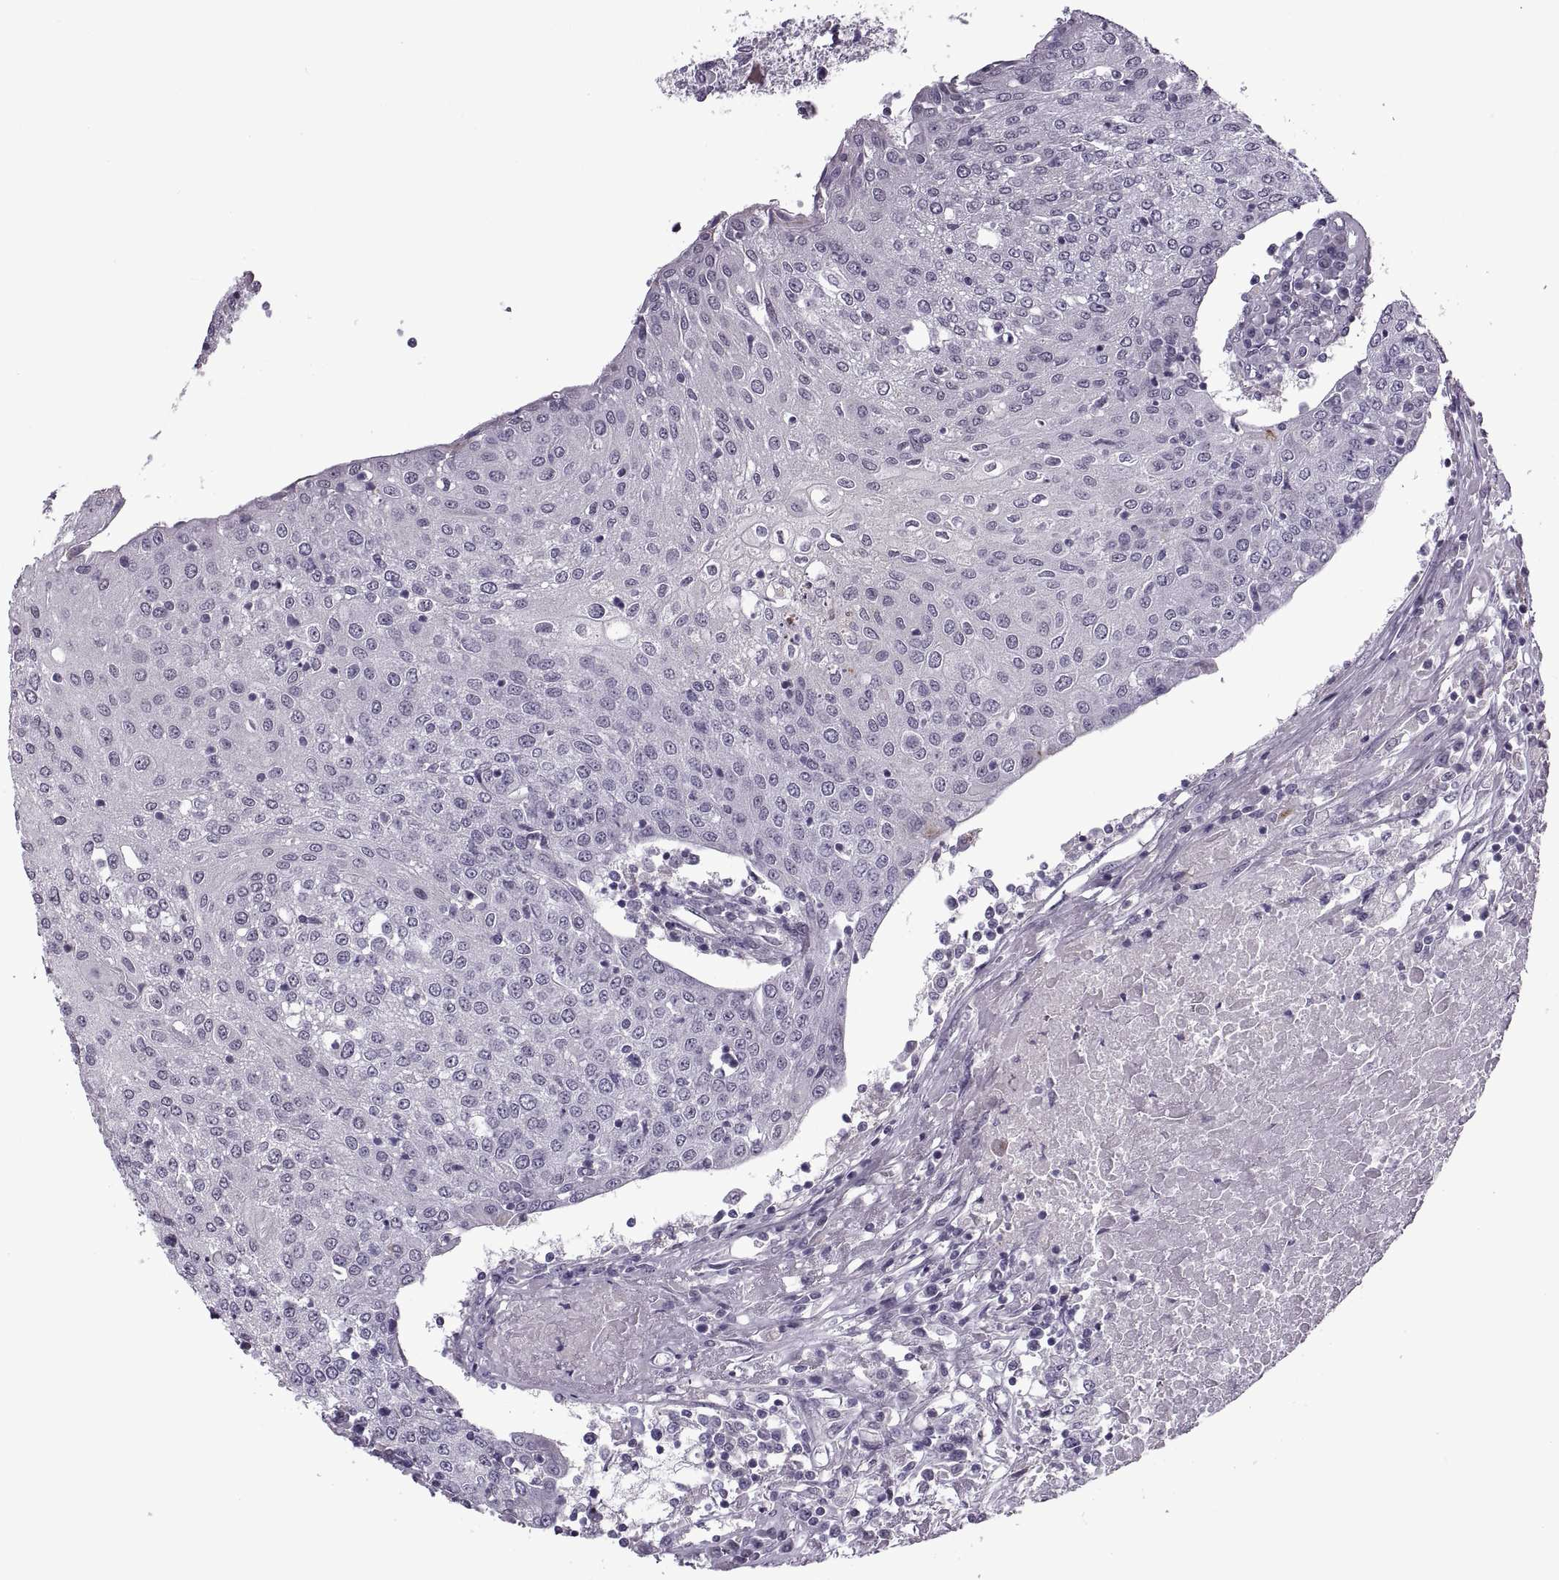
{"staining": {"intensity": "negative", "quantity": "none", "location": "none"}, "tissue": "urothelial cancer", "cell_type": "Tumor cells", "image_type": "cancer", "snomed": [{"axis": "morphology", "description": "Urothelial carcinoma, High grade"}, {"axis": "topography", "description": "Urinary bladder"}], "caption": "Immunohistochemistry (IHC) of human urothelial carcinoma (high-grade) displays no staining in tumor cells.", "gene": "PRSS37", "patient": {"sex": "female", "age": 85}}